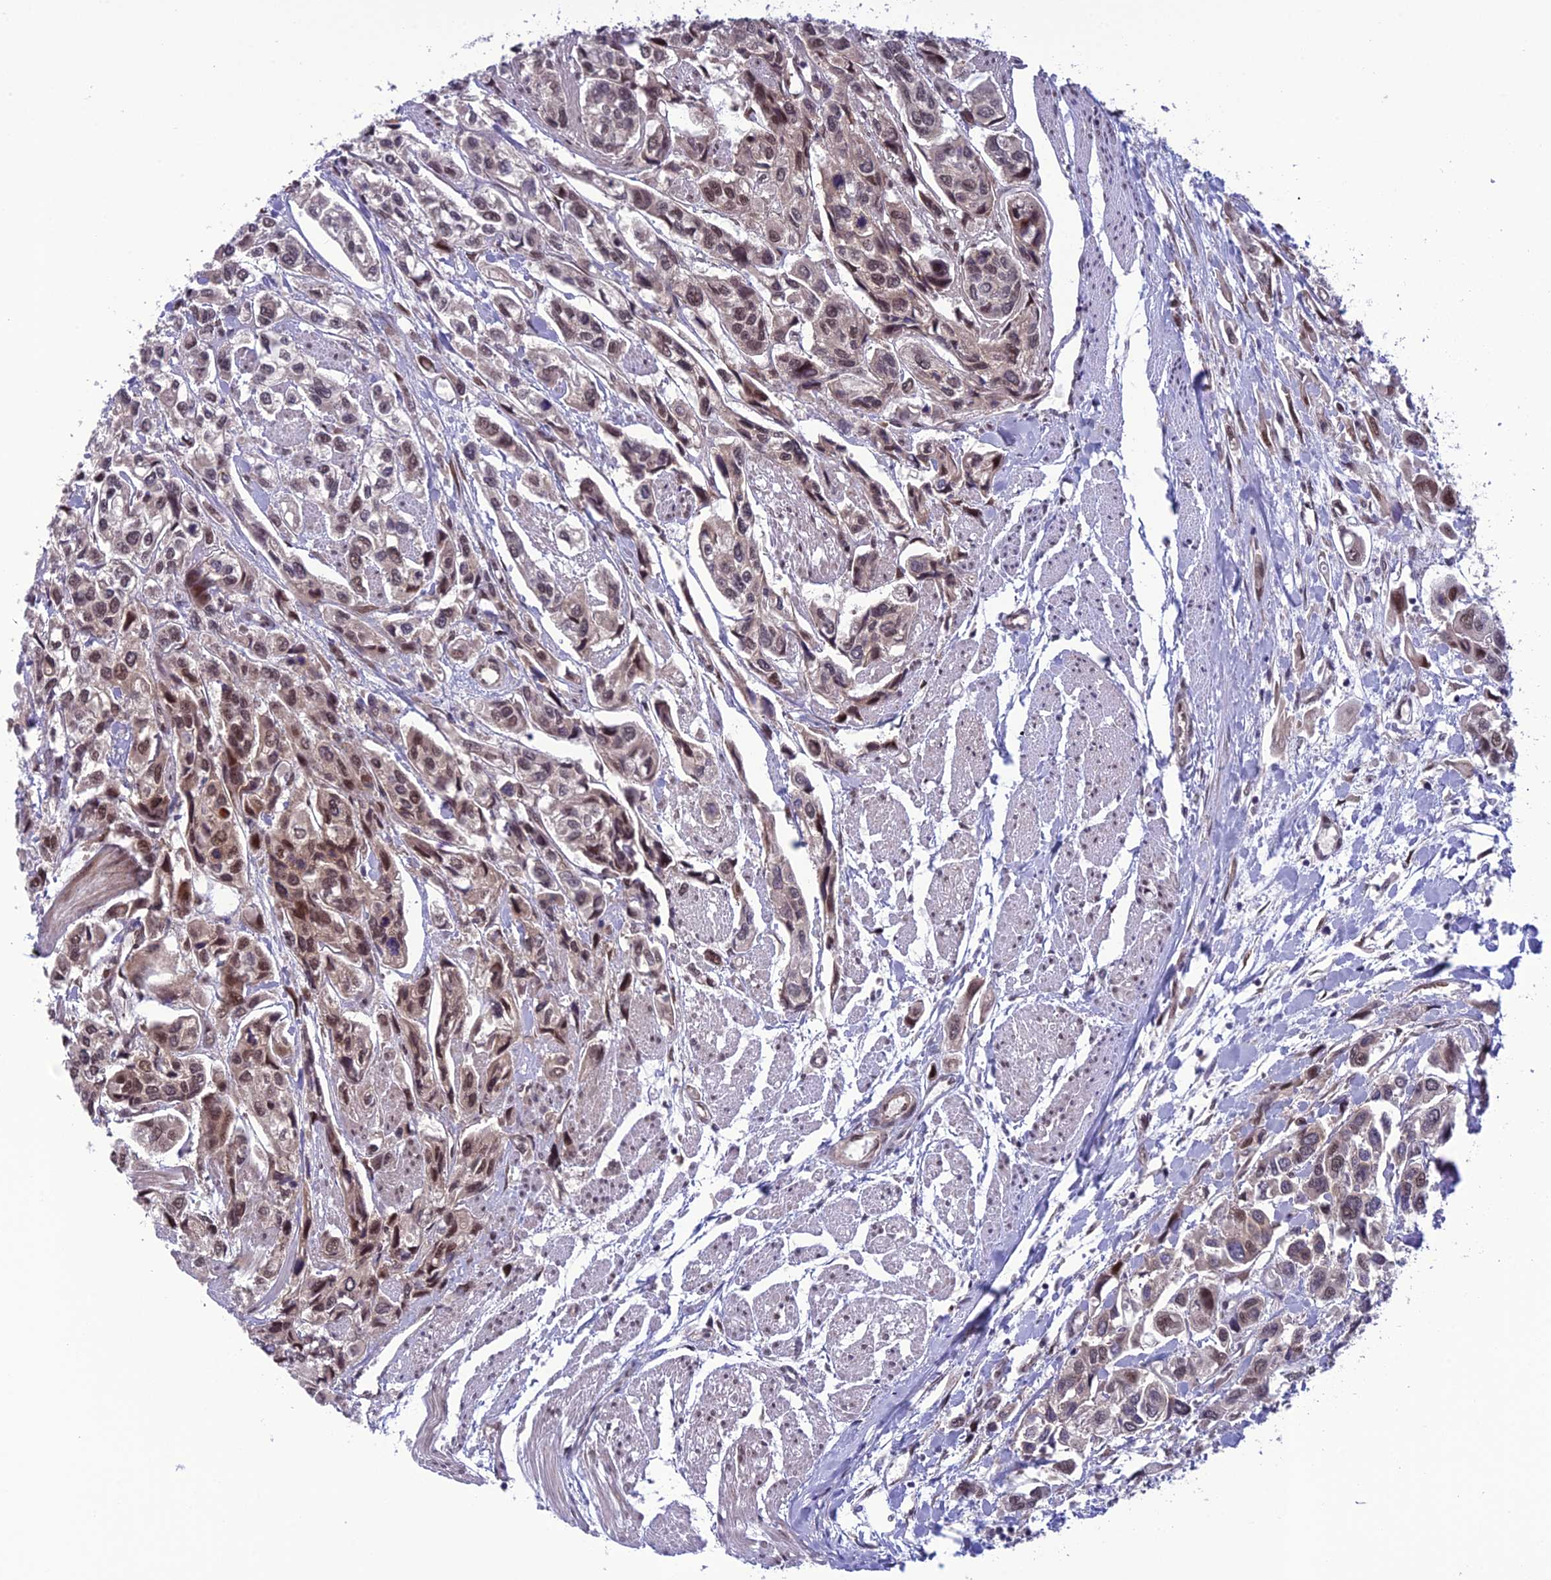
{"staining": {"intensity": "moderate", "quantity": ">75%", "location": "nuclear"}, "tissue": "urothelial cancer", "cell_type": "Tumor cells", "image_type": "cancer", "snomed": [{"axis": "morphology", "description": "Urothelial carcinoma, High grade"}, {"axis": "topography", "description": "Urinary bladder"}], "caption": "Immunohistochemistry (IHC) of human urothelial cancer displays medium levels of moderate nuclear expression in approximately >75% of tumor cells.", "gene": "RTRAF", "patient": {"sex": "male", "age": 67}}